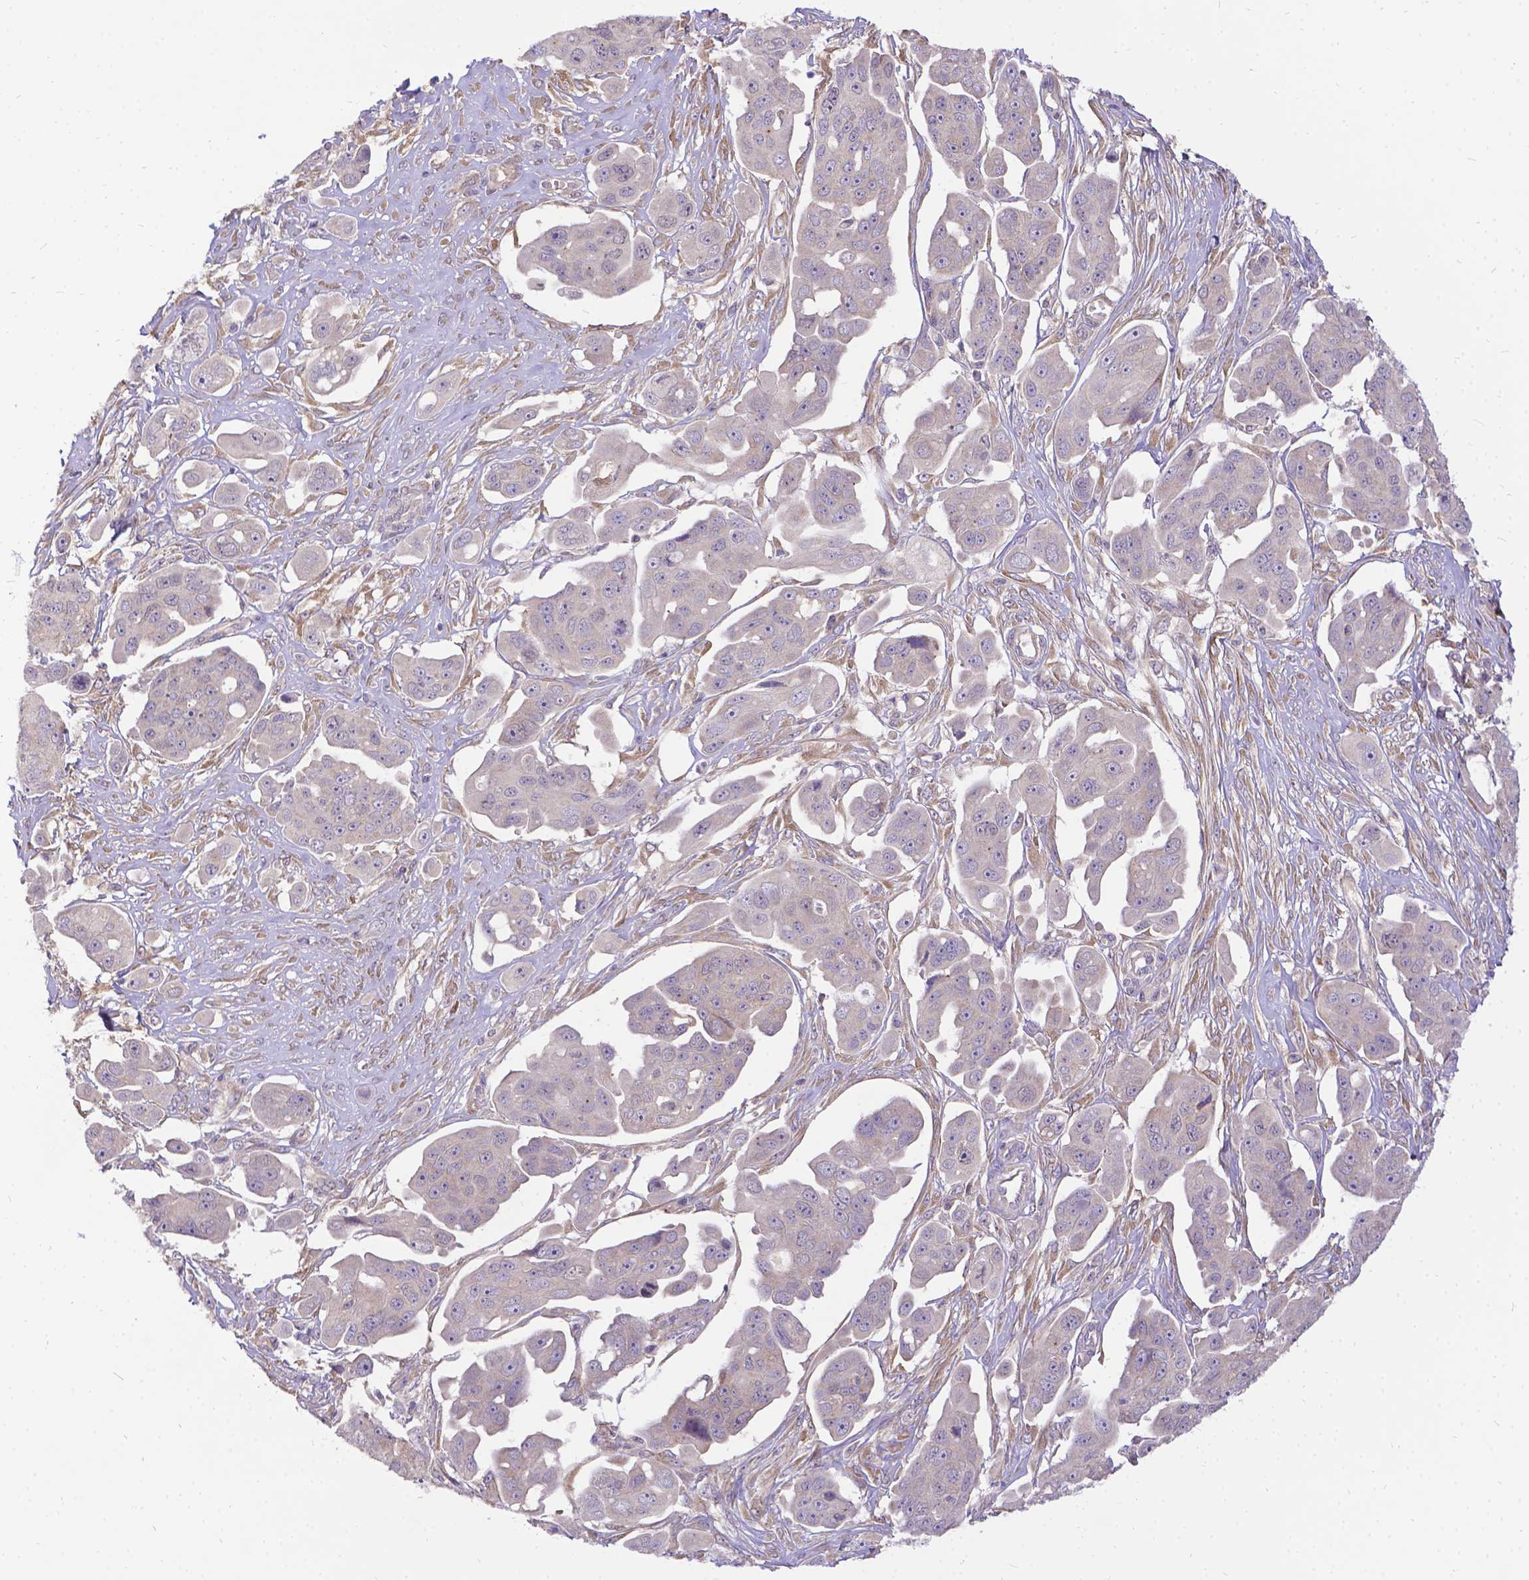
{"staining": {"intensity": "negative", "quantity": "none", "location": "none"}, "tissue": "ovarian cancer", "cell_type": "Tumor cells", "image_type": "cancer", "snomed": [{"axis": "morphology", "description": "Carcinoma, endometroid"}, {"axis": "topography", "description": "Ovary"}], "caption": "Tumor cells are negative for protein expression in human ovarian cancer.", "gene": "DENND6A", "patient": {"sex": "female", "age": 70}}